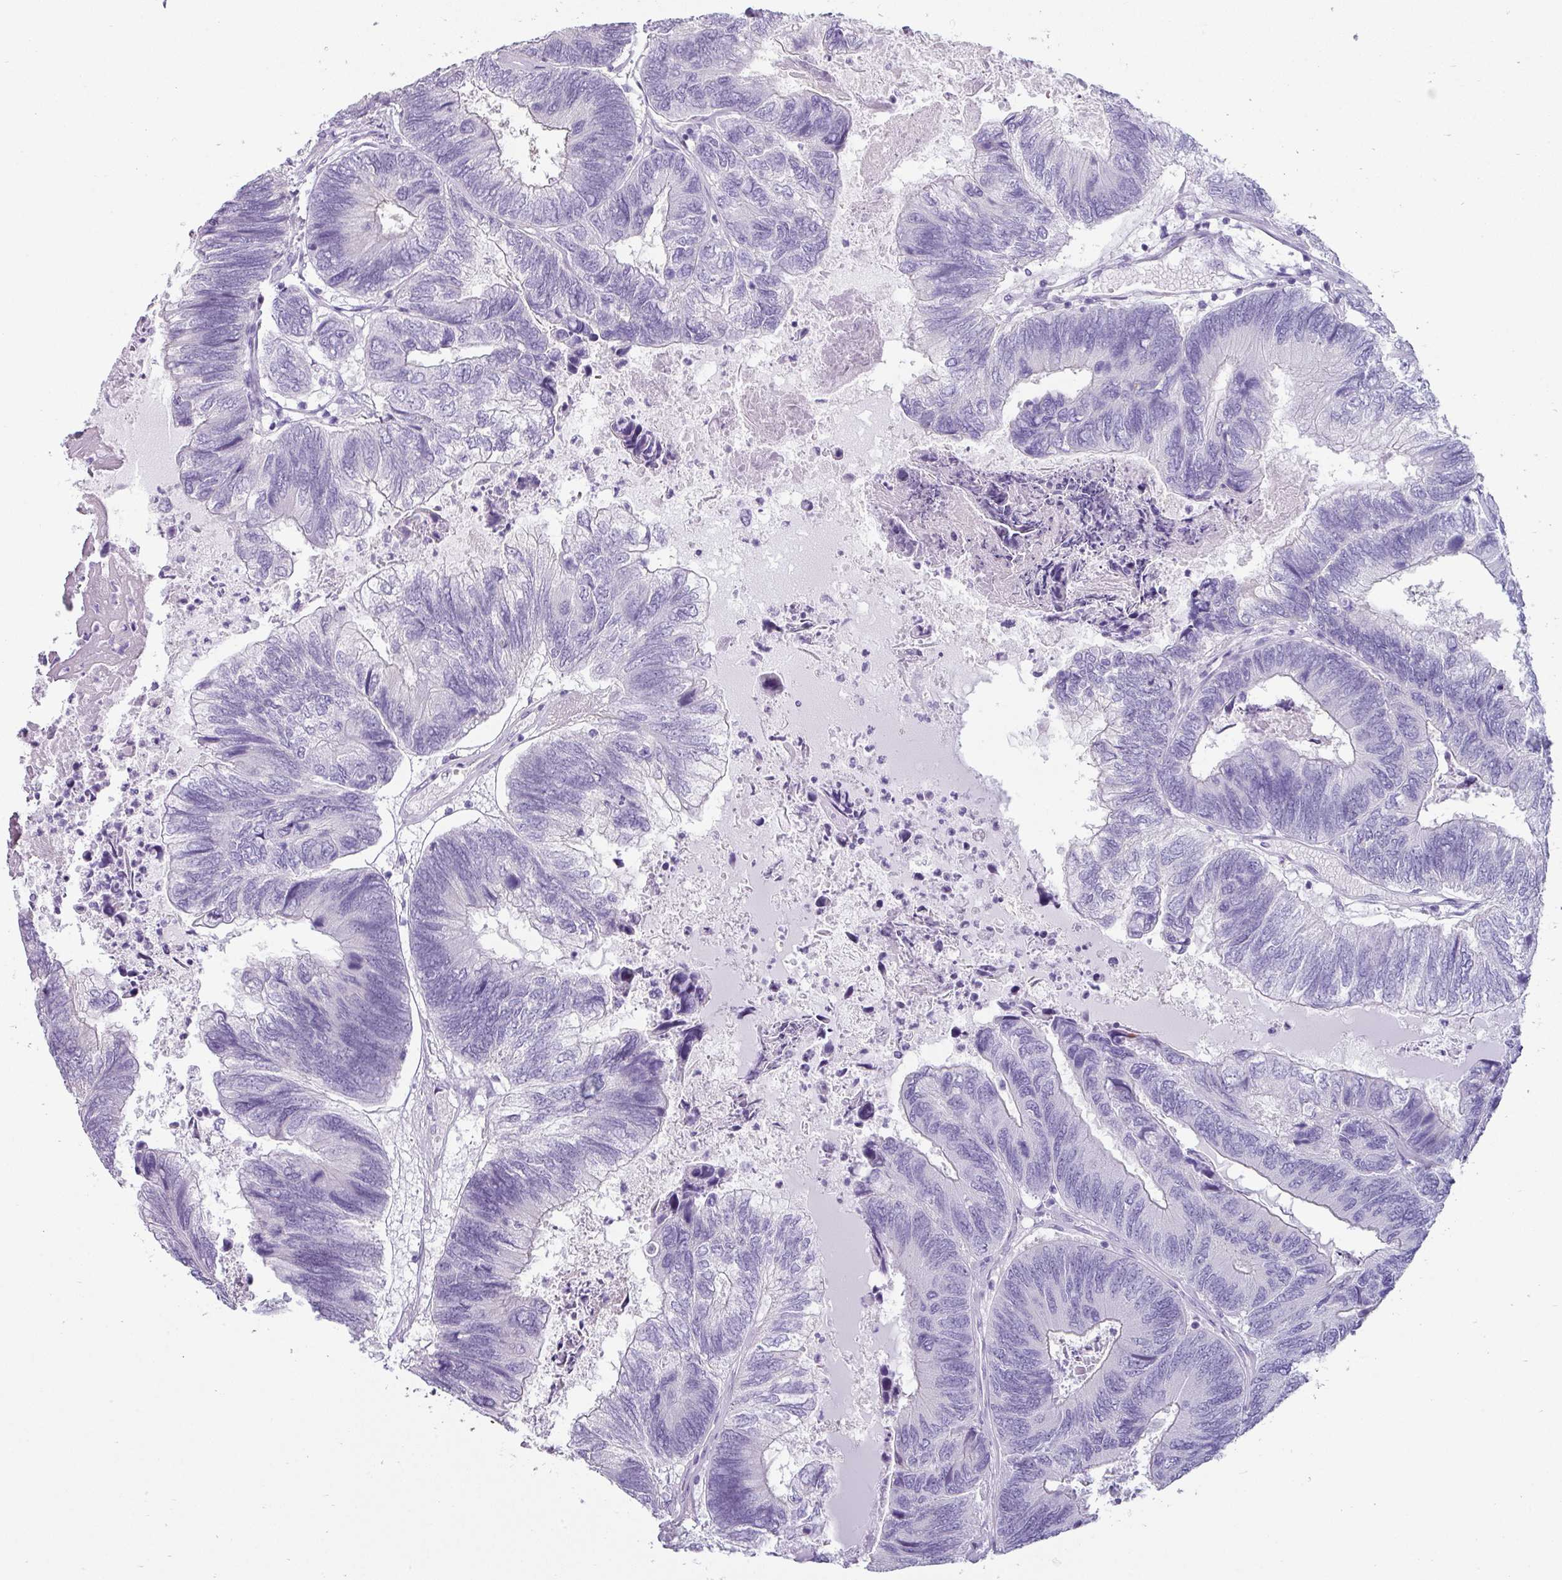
{"staining": {"intensity": "negative", "quantity": "none", "location": "none"}, "tissue": "colorectal cancer", "cell_type": "Tumor cells", "image_type": "cancer", "snomed": [{"axis": "morphology", "description": "Adenocarcinoma, NOS"}, {"axis": "topography", "description": "Colon"}], "caption": "Histopathology image shows no protein expression in tumor cells of colorectal adenocarcinoma tissue. (DAB immunohistochemistry (IHC), high magnification).", "gene": "VCY1B", "patient": {"sex": "female", "age": 67}}